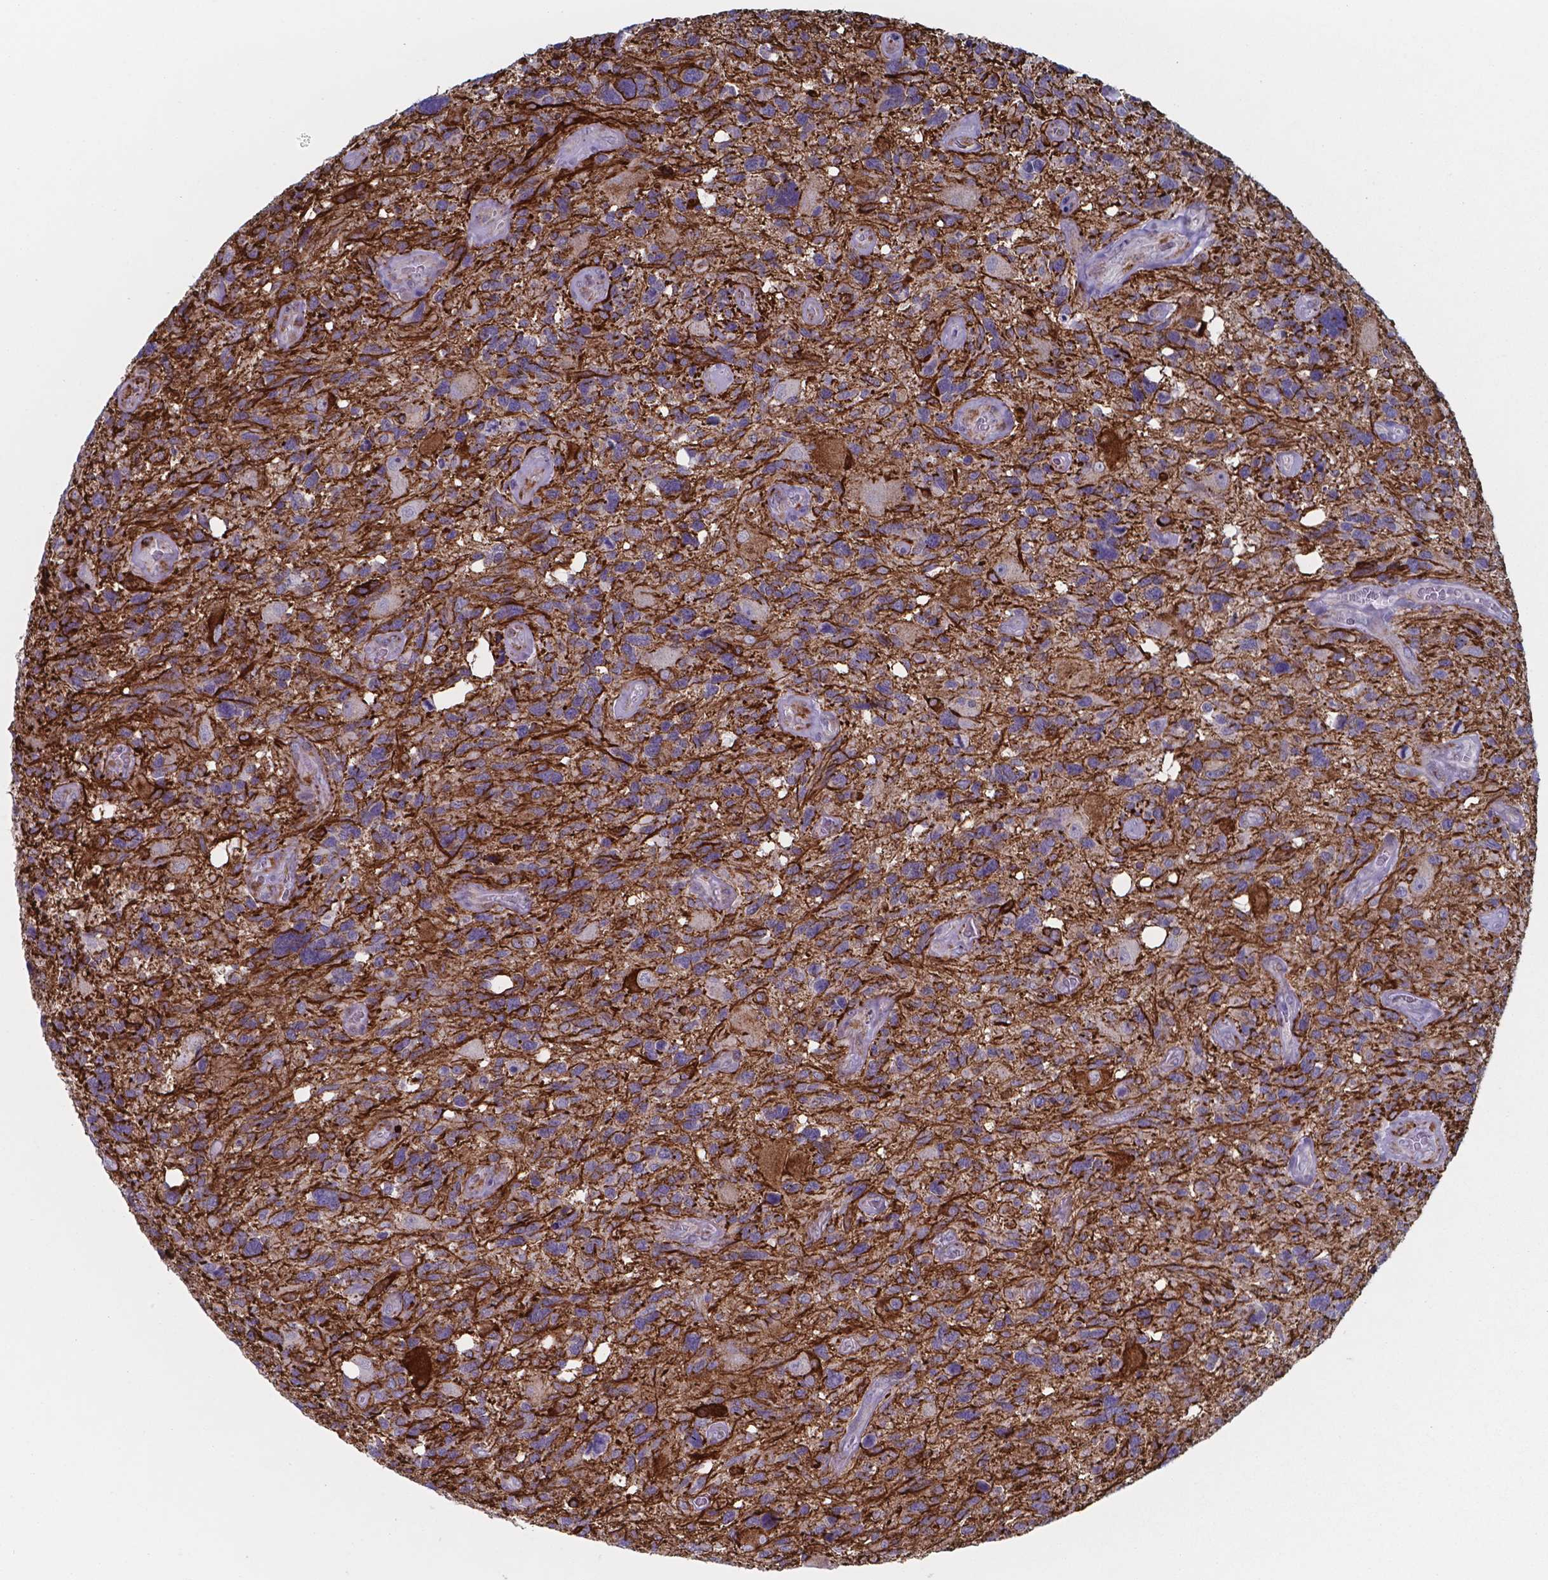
{"staining": {"intensity": "strong", "quantity": "<25%", "location": "cytoplasmic/membranous"}, "tissue": "glioma", "cell_type": "Tumor cells", "image_type": "cancer", "snomed": [{"axis": "morphology", "description": "Glioma, malignant, High grade"}, {"axis": "topography", "description": "Brain"}], "caption": "Malignant glioma (high-grade) stained with a brown dye exhibits strong cytoplasmic/membranous positive staining in about <25% of tumor cells.", "gene": "PLA2R1", "patient": {"sex": "male", "age": 49}}